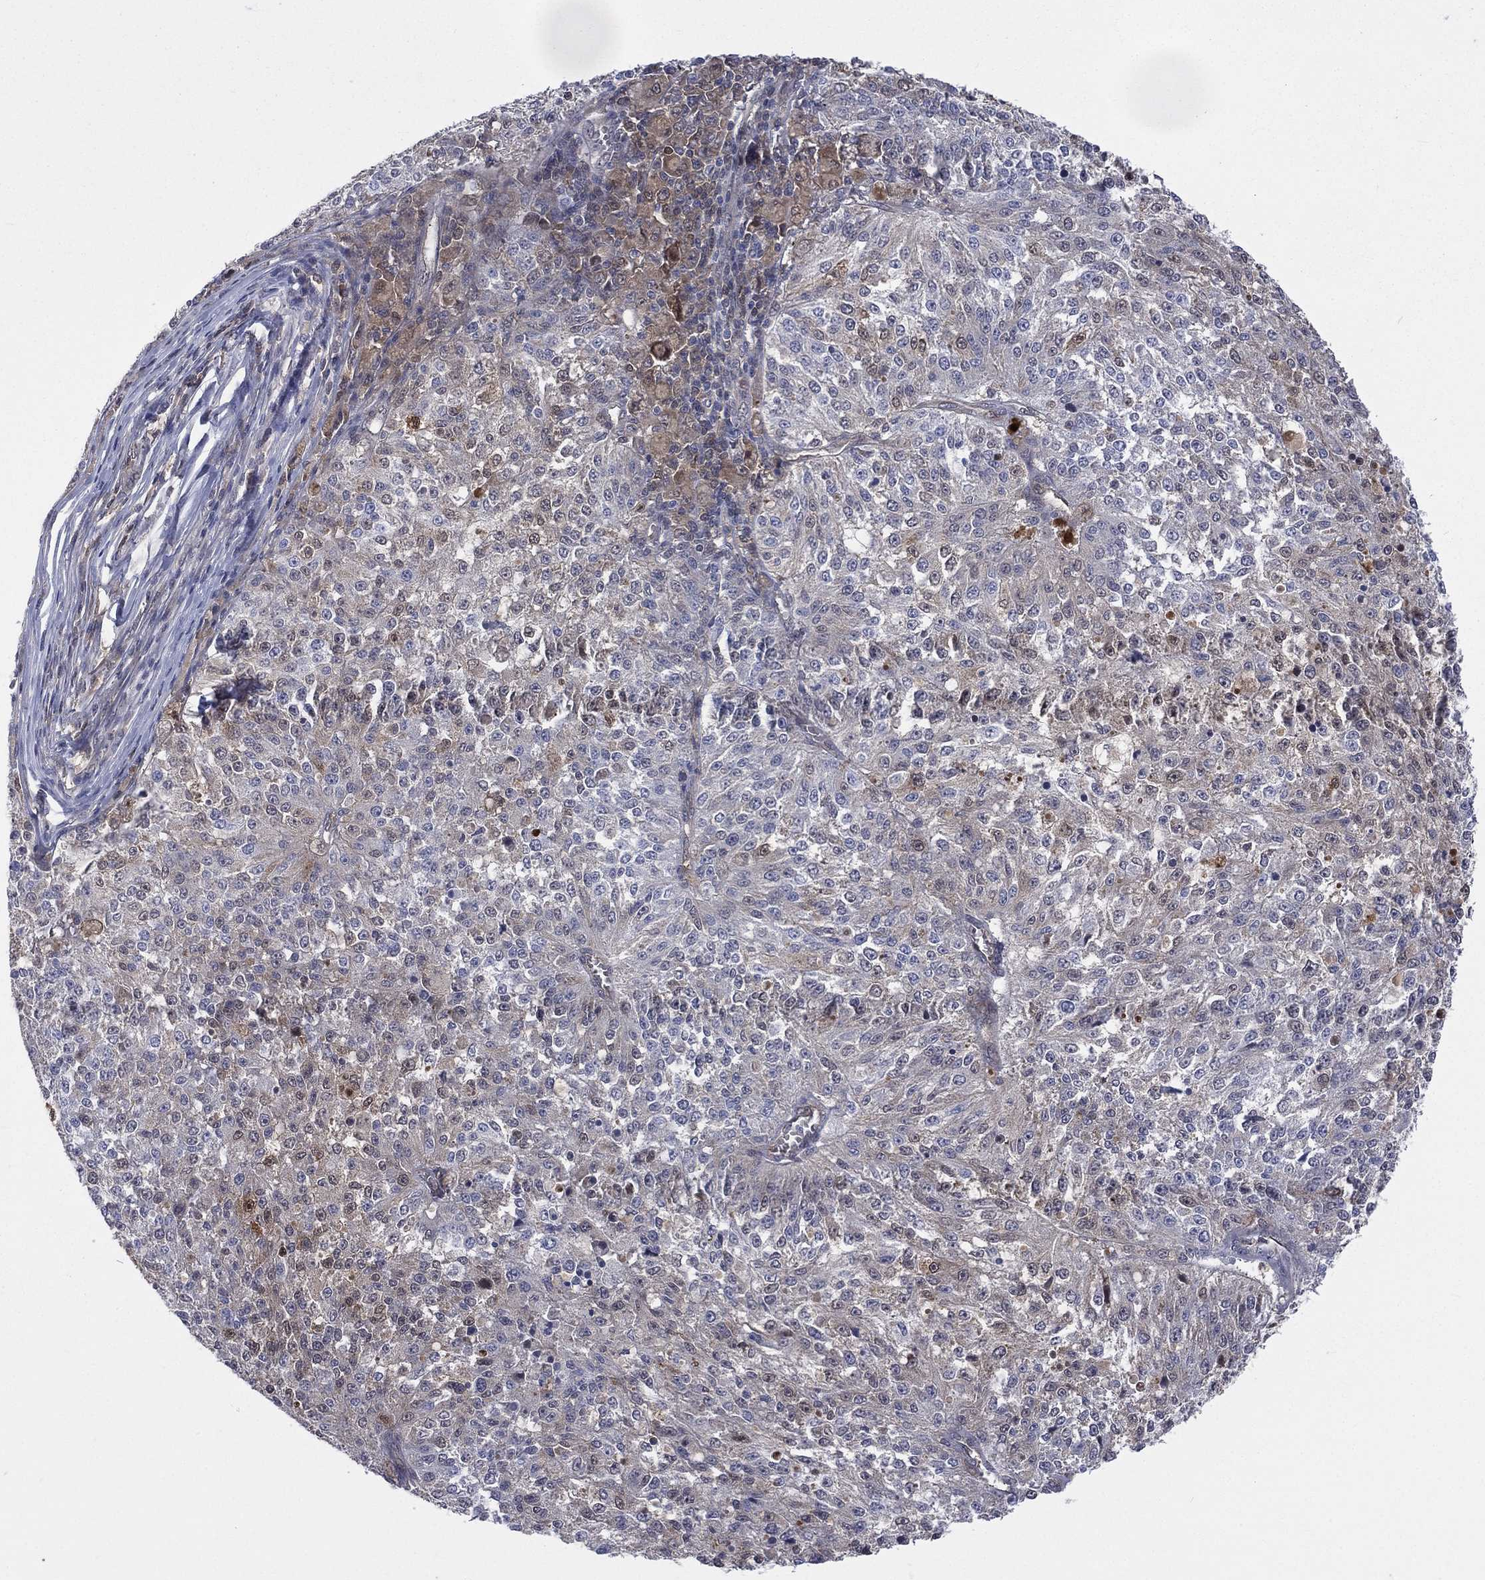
{"staining": {"intensity": "negative", "quantity": "none", "location": "none"}, "tissue": "melanoma", "cell_type": "Tumor cells", "image_type": "cancer", "snomed": [{"axis": "morphology", "description": "Malignant melanoma, Metastatic site"}, {"axis": "topography", "description": "Lymph node"}], "caption": "Image shows no protein positivity in tumor cells of malignant melanoma (metastatic site) tissue.", "gene": "MTAP", "patient": {"sex": "female", "age": 64}}